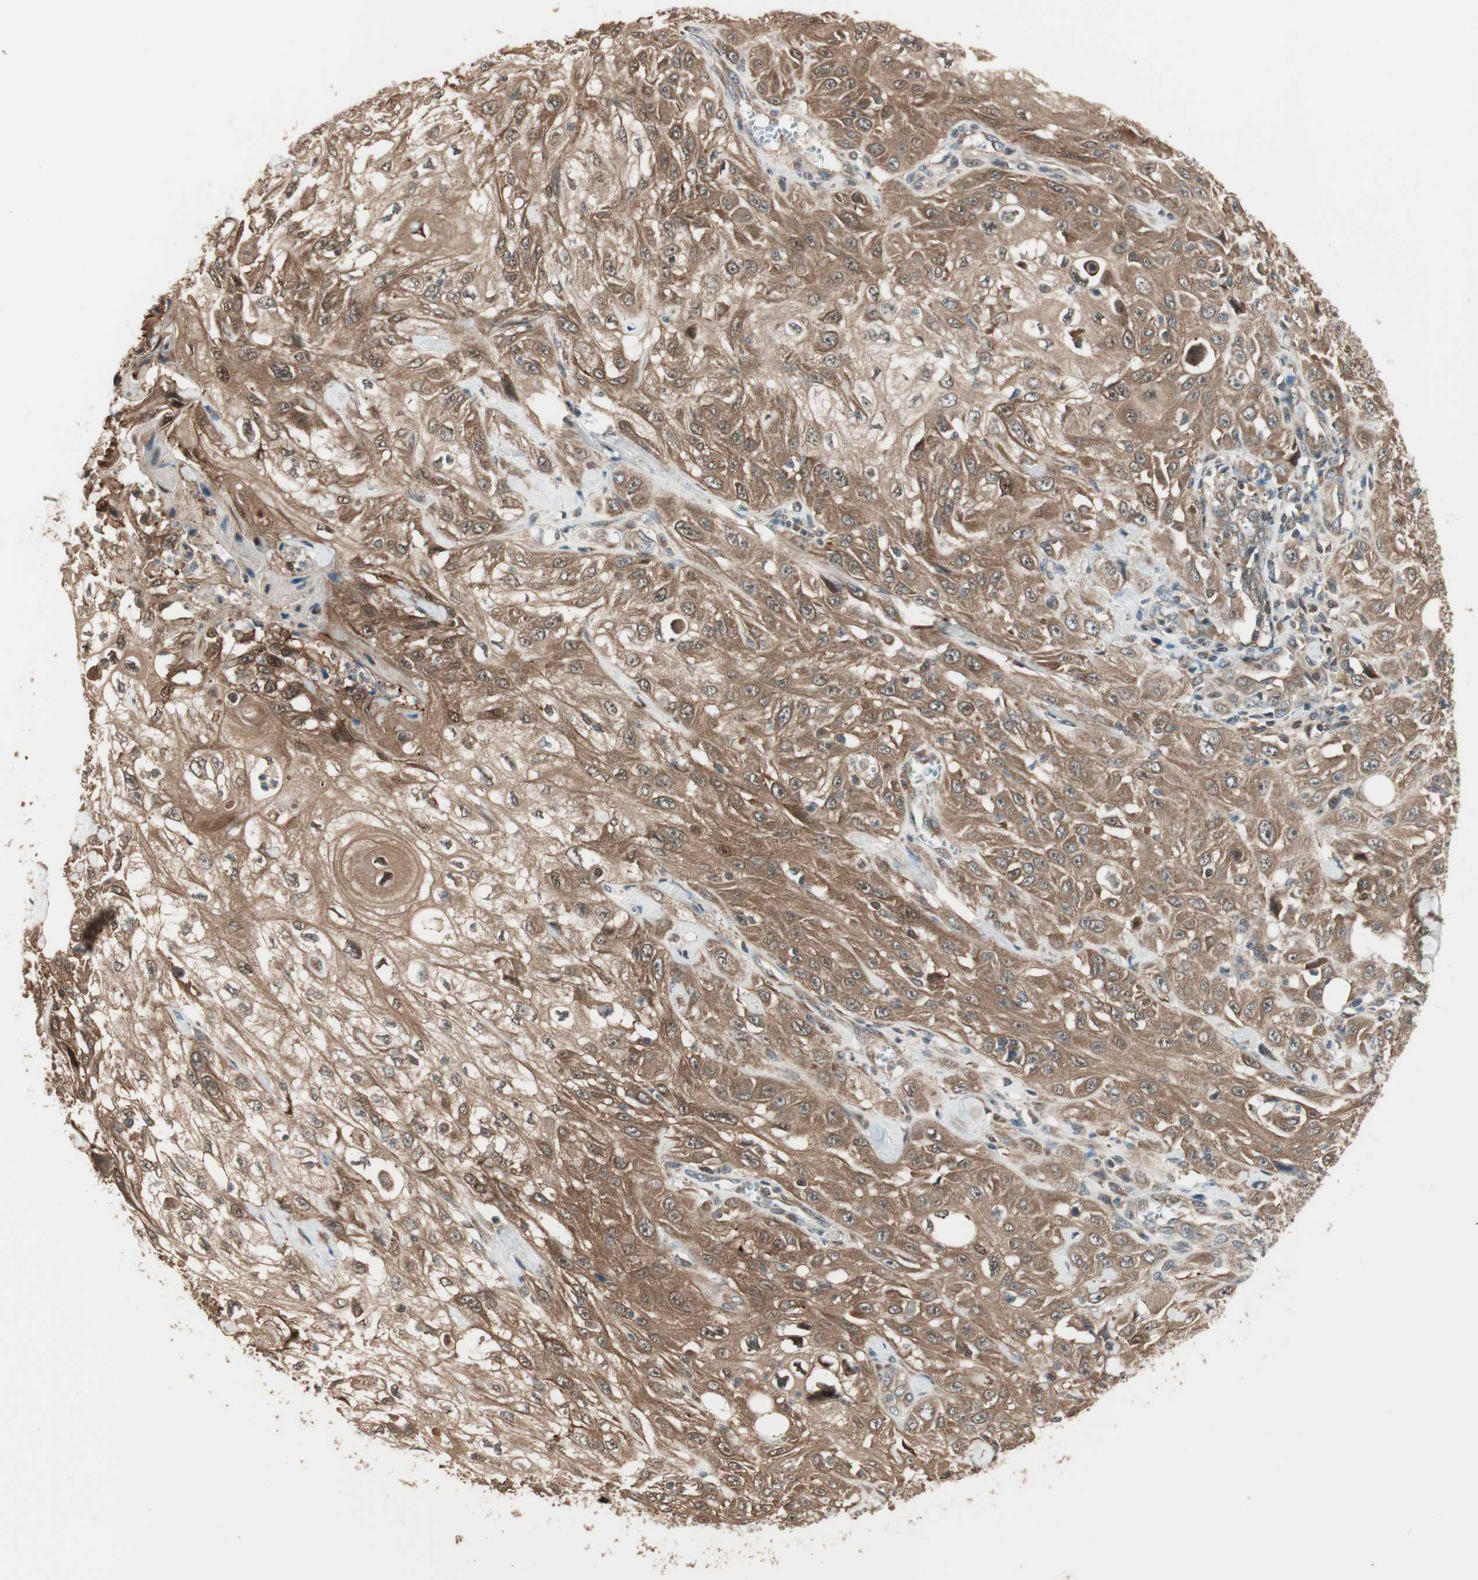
{"staining": {"intensity": "moderate", "quantity": ">75%", "location": "cytoplasmic/membranous,nuclear"}, "tissue": "skin cancer", "cell_type": "Tumor cells", "image_type": "cancer", "snomed": [{"axis": "morphology", "description": "Squamous cell carcinoma, NOS"}, {"axis": "morphology", "description": "Squamous cell carcinoma, metastatic, NOS"}, {"axis": "topography", "description": "Skin"}, {"axis": "topography", "description": "Lymph node"}], "caption": "Skin cancer stained with a brown dye shows moderate cytoplasmic/membranous and nuclear positive positivity in about >75% of tumor cells.", "gene": "CNOT4", "patient": {"sex": "male", "age": 75}}